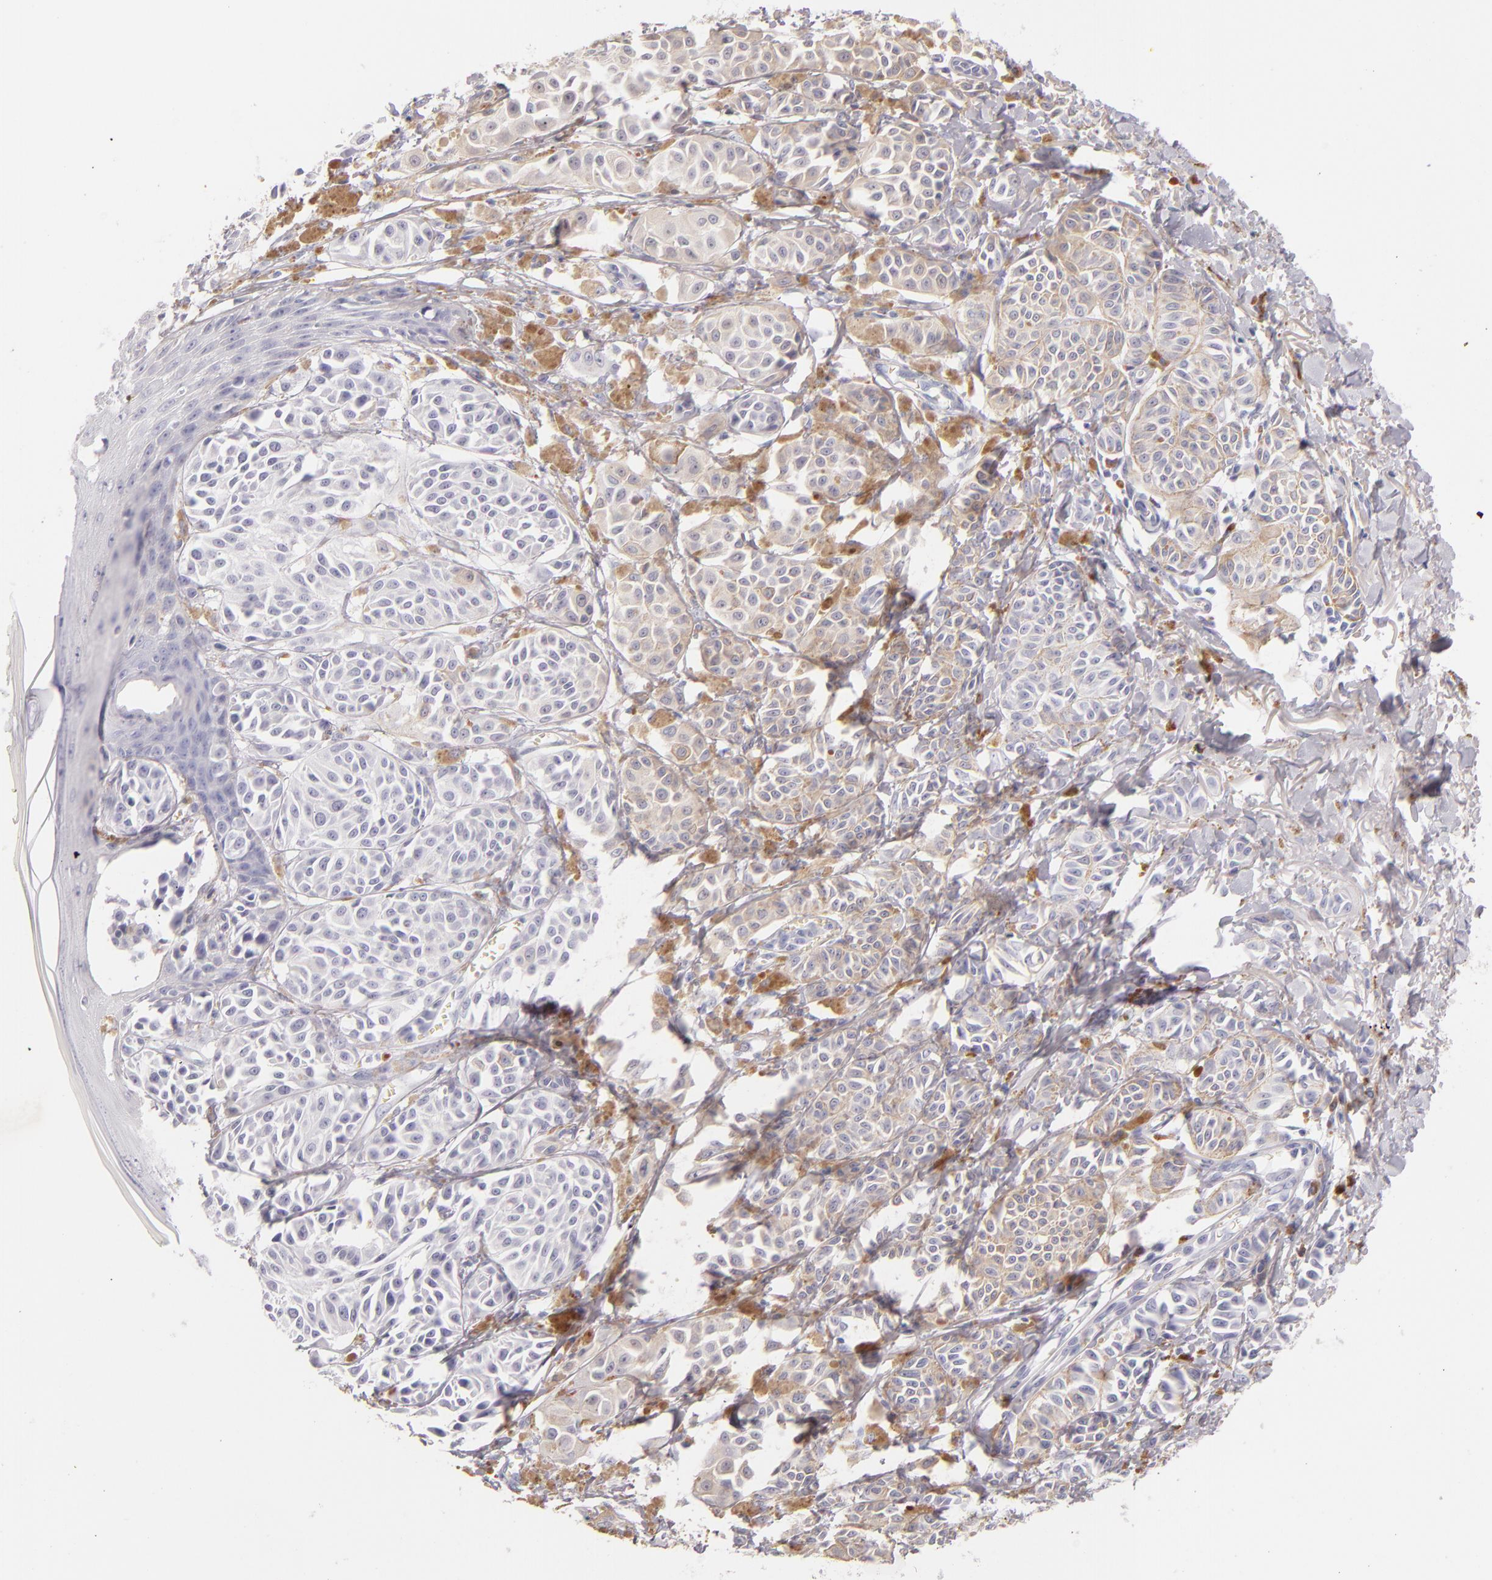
{"staining": {"intensity": "negative", "quantity": "none", "location": "none"}, "tissue": "melanoma", "cell_type": "Tumor cells", "image_type": "cancer", "snomed": [{"axis": "morphology", "description": "Malignant melanoma, NOS"}, {"axis": "topography", "description": "Skin"}], "caption": "A histopathology image of malignant melanoma stained for a protein exhibits no brown staining in tumor cells.", "gene": "FABP1", "patient": {"sex": "male", "age": 76}}